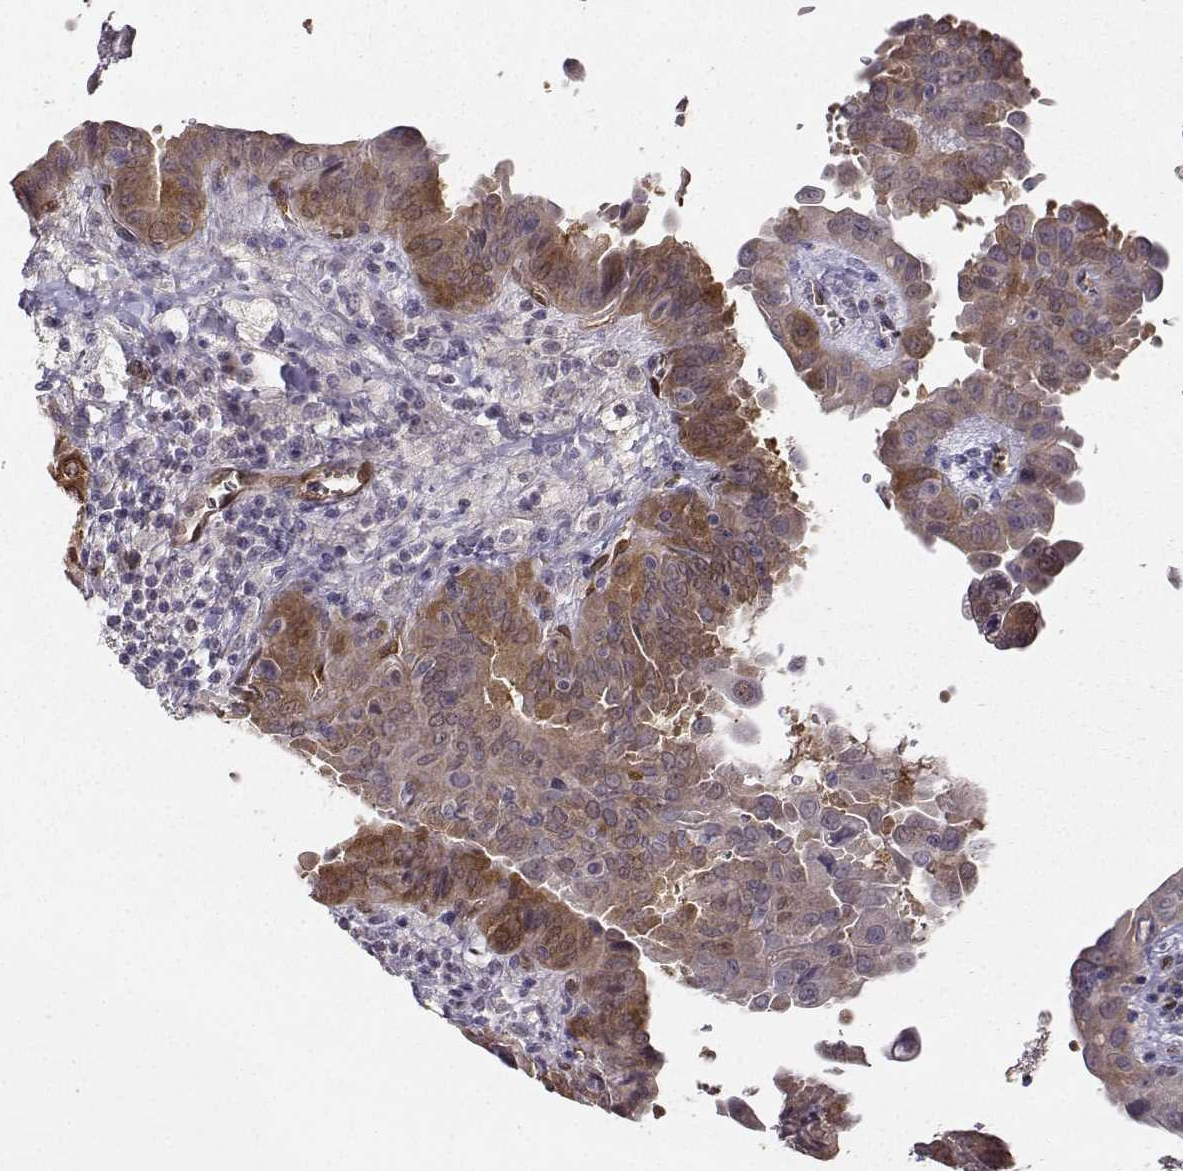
{"staining": {"intensity": "moderate", "quantity": "25%-75%", "location": "cytoplasmic/membranous"}, "tissue": "thyroid cancer", "cell_type": "Tumor cells", "image_type": "cancer", "snomed": [{"axis": "morphology", "description": "Papillary adenocarcinoma, NOS"}, {"axis": "topography", "description": "Thyroid gland"}], "caption": "Immunohistochemistry (IHC) micrograph of thyroid cancer (papillary adenocarcinoma) stained for a protein (brown), which reveals medium levels of moderate cytoplasmic/membranous staining in approximately 25%-75% of tumor cells.", "gene": "NQO1", "patient": {"sex": "female", "age": 37}}